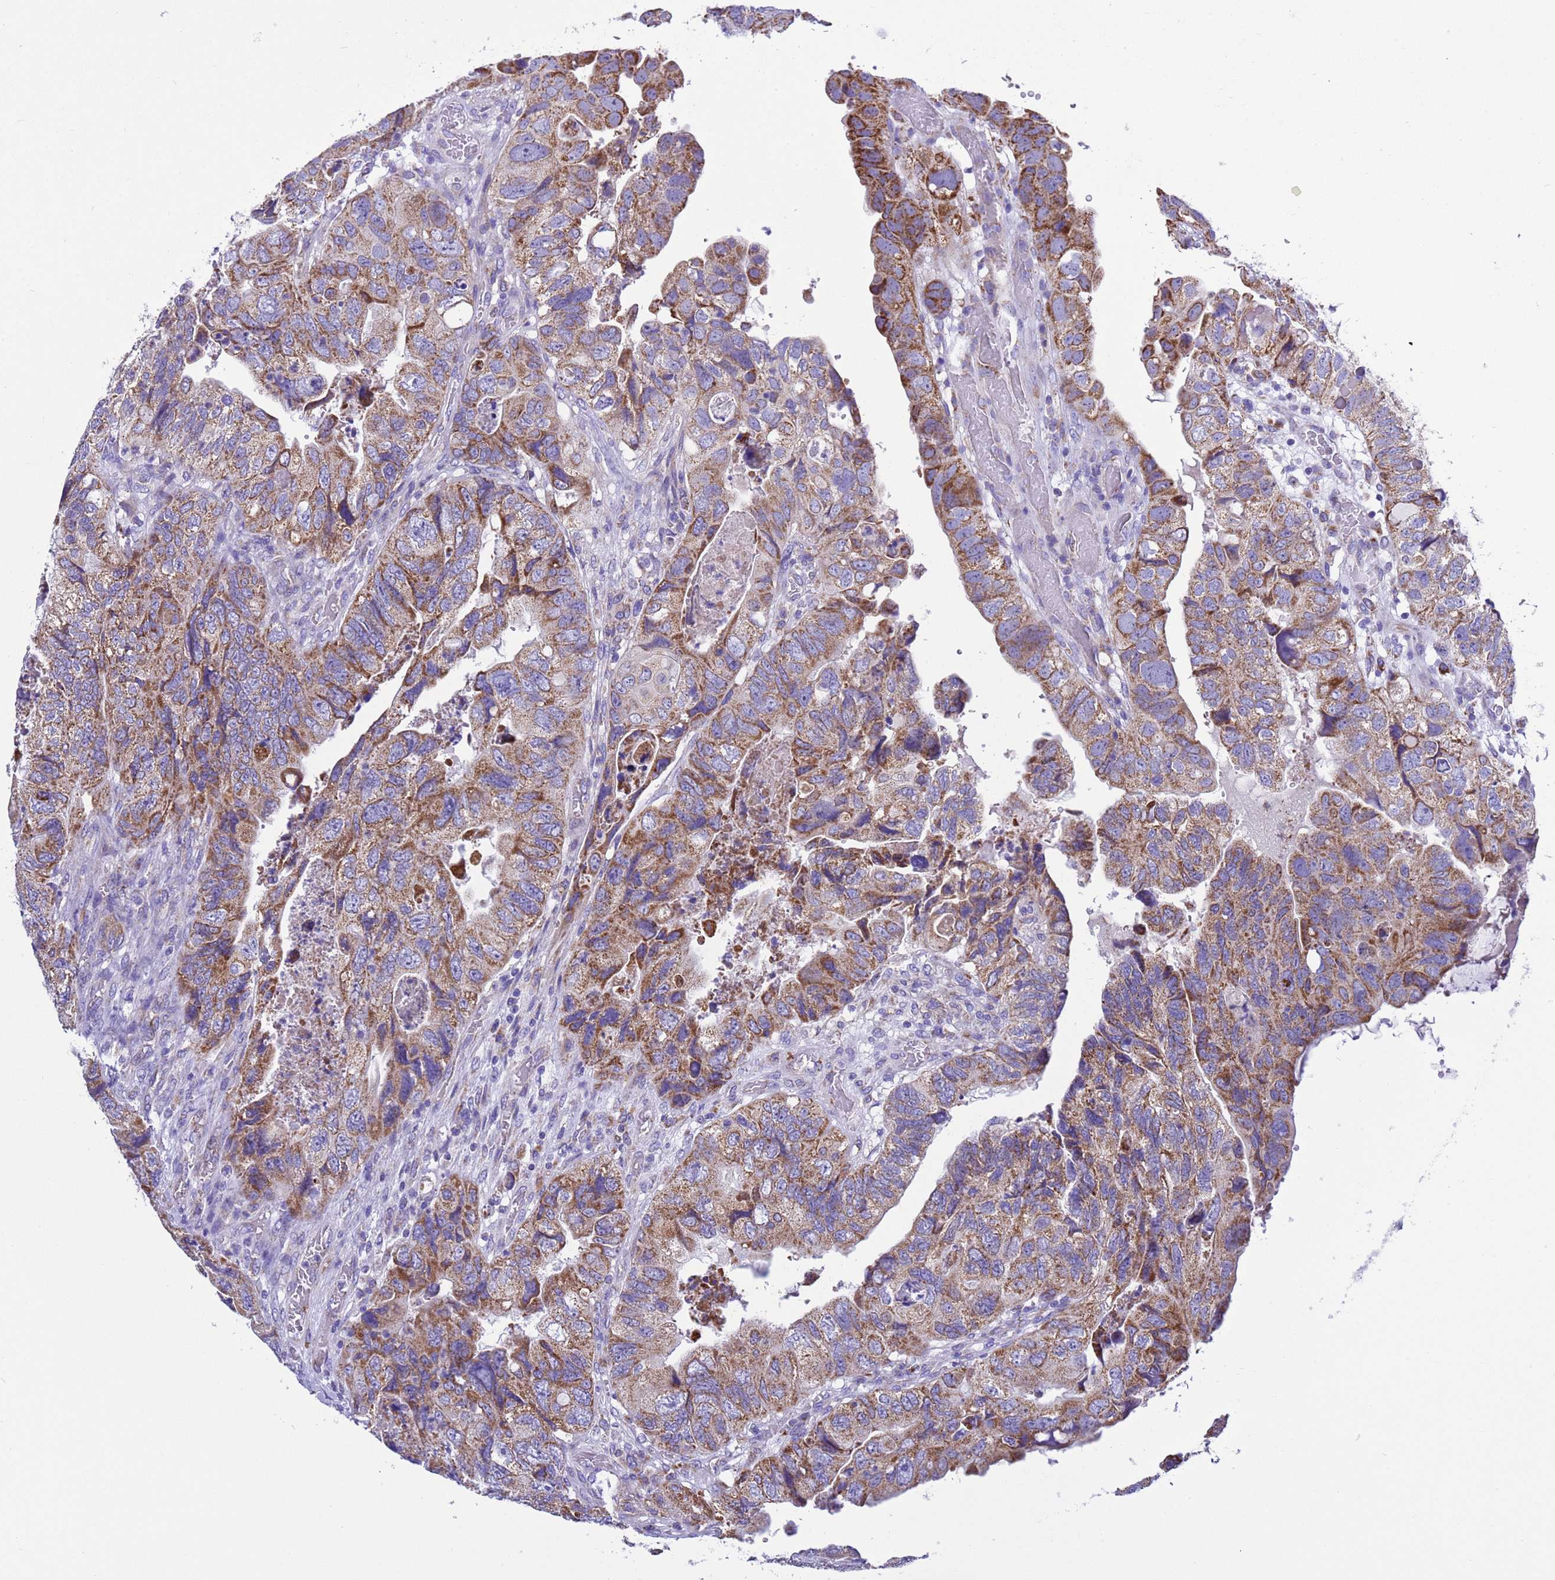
{"staining": {"intensity": "weak", "quantity": "25%-75%", "location": "cytoplasmic/membranous"}, "tissue": "colorectal cancer", "cell_type": "Tumor cells", "image_type": "cancer", "snomed": [{"axis": "morphology", "description": "Adenocarcinoma, NOS"}, {"axis": "topography", "description": "Rectum"}], "caption": "Adenocarcinoma (colorectal) tissue displays weak cytoplasmic/membranous staining in about 25%-75% of tumor cells", "gene": "CCDC191", "patient": {"sex": "male", "age": 63}}